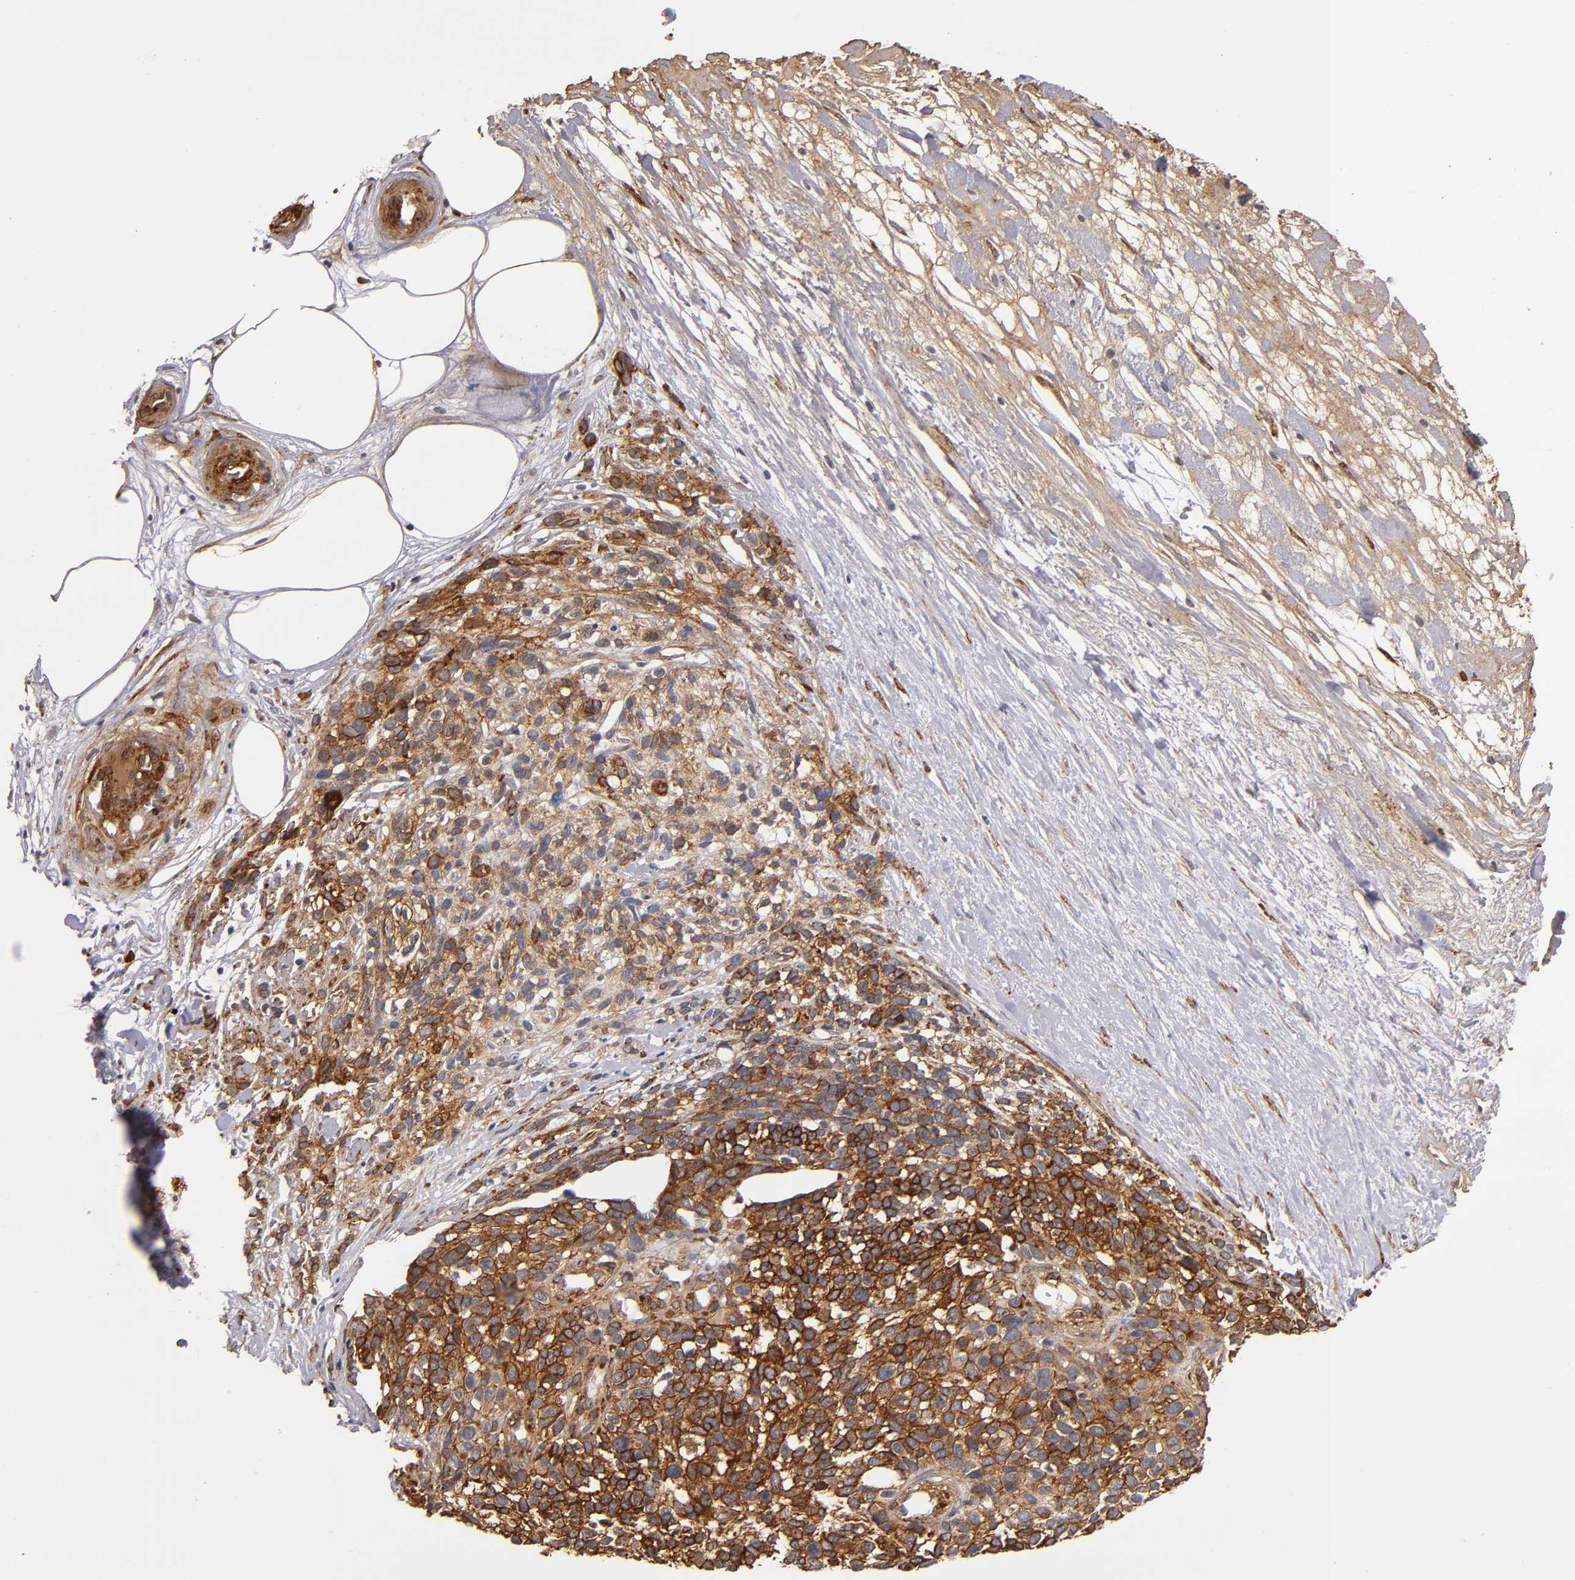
{"staining": {"intensity": "strong", "quantity": ">75%", "location": "cytoplasmic/membranous"}, "tissue": "melanoma", "cell_type": "Tumor cells", "image_type": "cancer", "snomed": [{"axis": "morphology", "description": "Malignant melanoma, NOS"}, {"axis": "topography", "description": "Skin"}], "caption": "DAB immunohistochemical staining of human malignant melanoma exhibits strong cytoplasmic/membranous protein positivity in about >75% of tumor cells. (DAB IHC with brightfield microscopy, high magnification).", "gene": "LAMC1", "patient": {"sex": "female", "age": 85}}